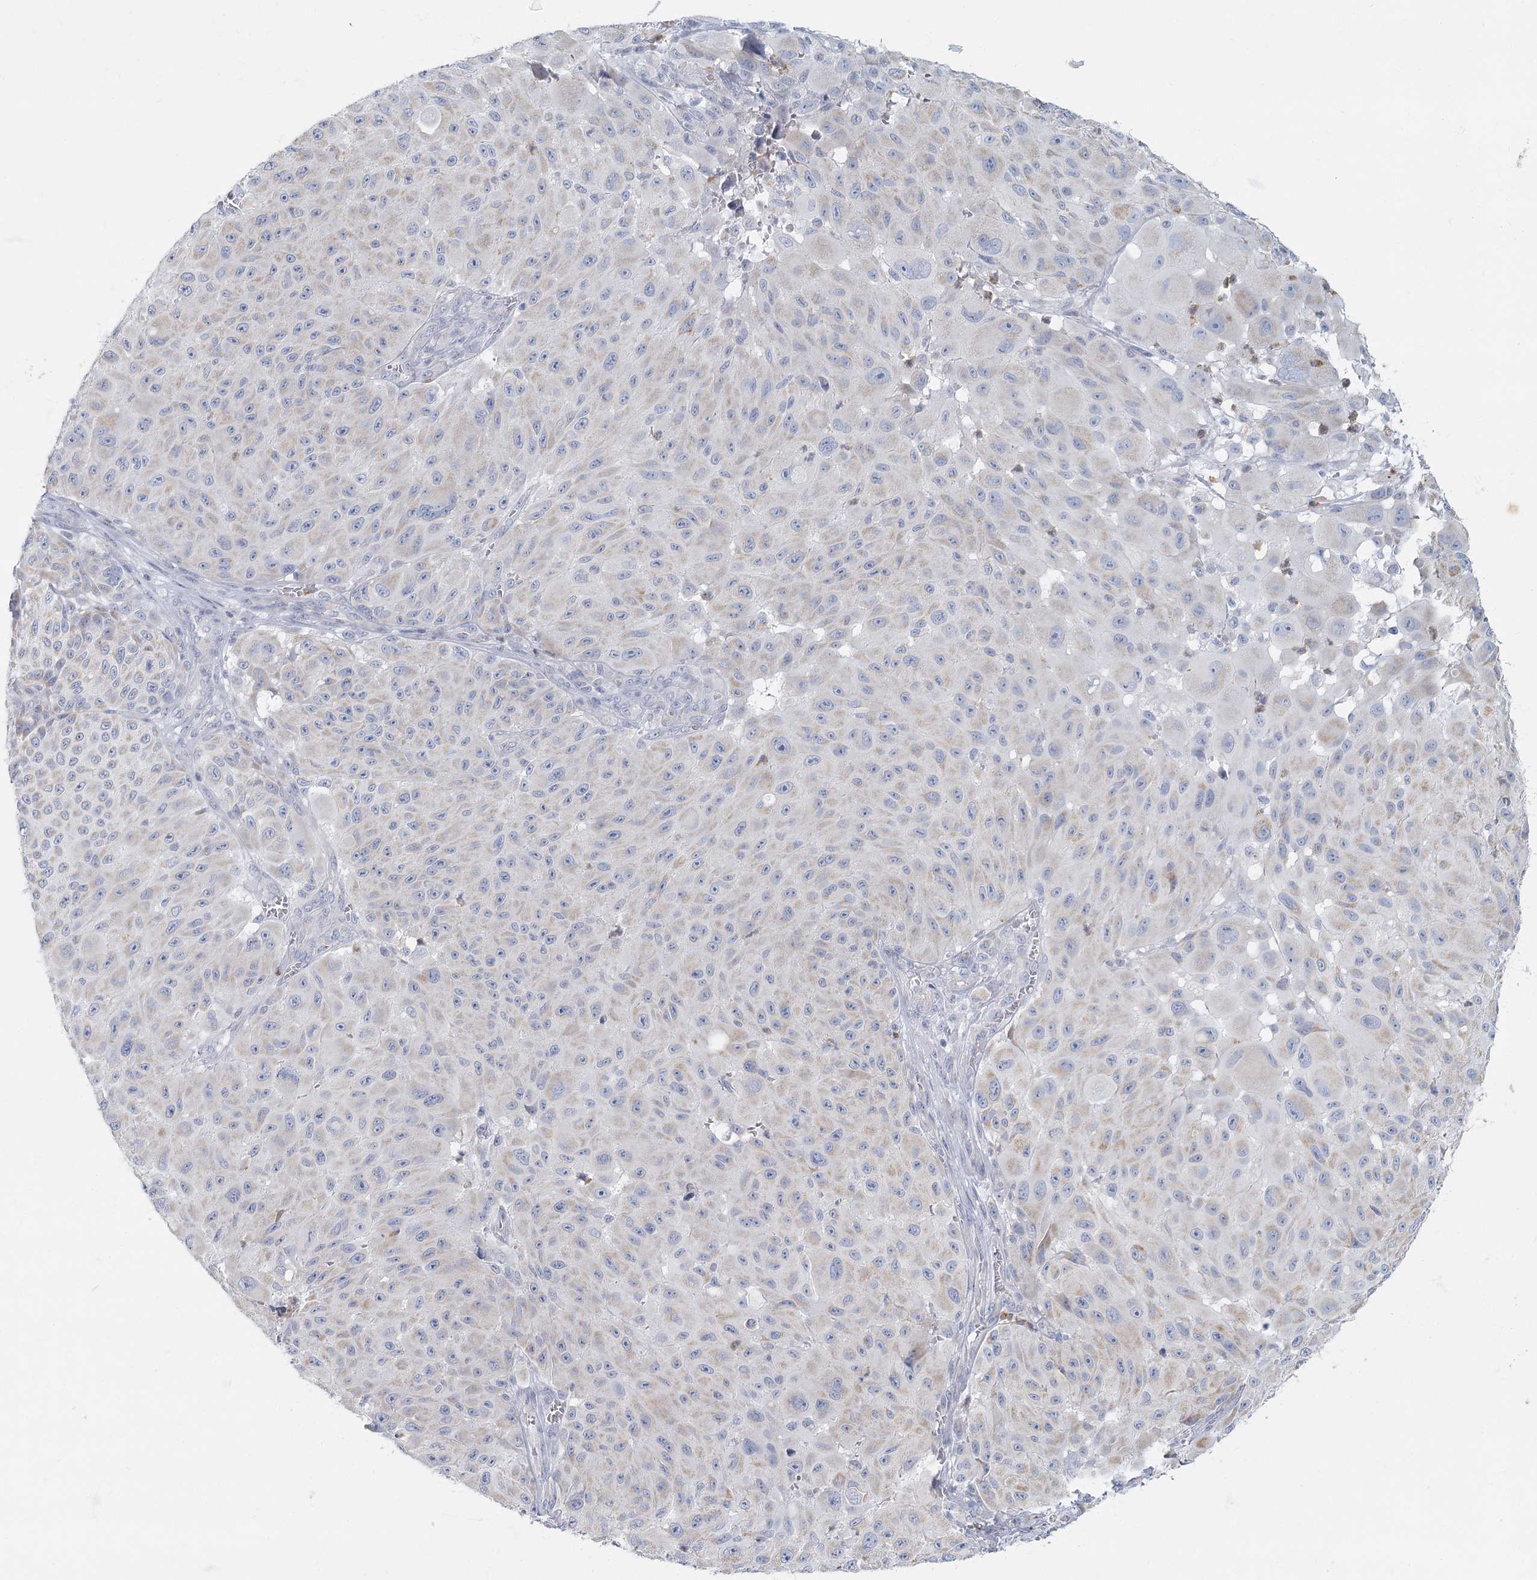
{"staining": {"intensity": "negative", "quantity": "none", "location": "none"}, "tissue": "melanoma", "cell_type": "Tumor cells", "image_type": "cancer", "snomed": [{"axis": "morphology", "description": "Malignant melanoma, NOS"}, {"axis": "topography", "description": "Skin"}], "caption": "IHC photomicrograph of melanoma stained for a protein (brown), which demonstrates no positivity in tumor cells. Nuclei are stained in blue.", "gene": "FAM110C", "patient": {"sex": "male", "age": 83}}